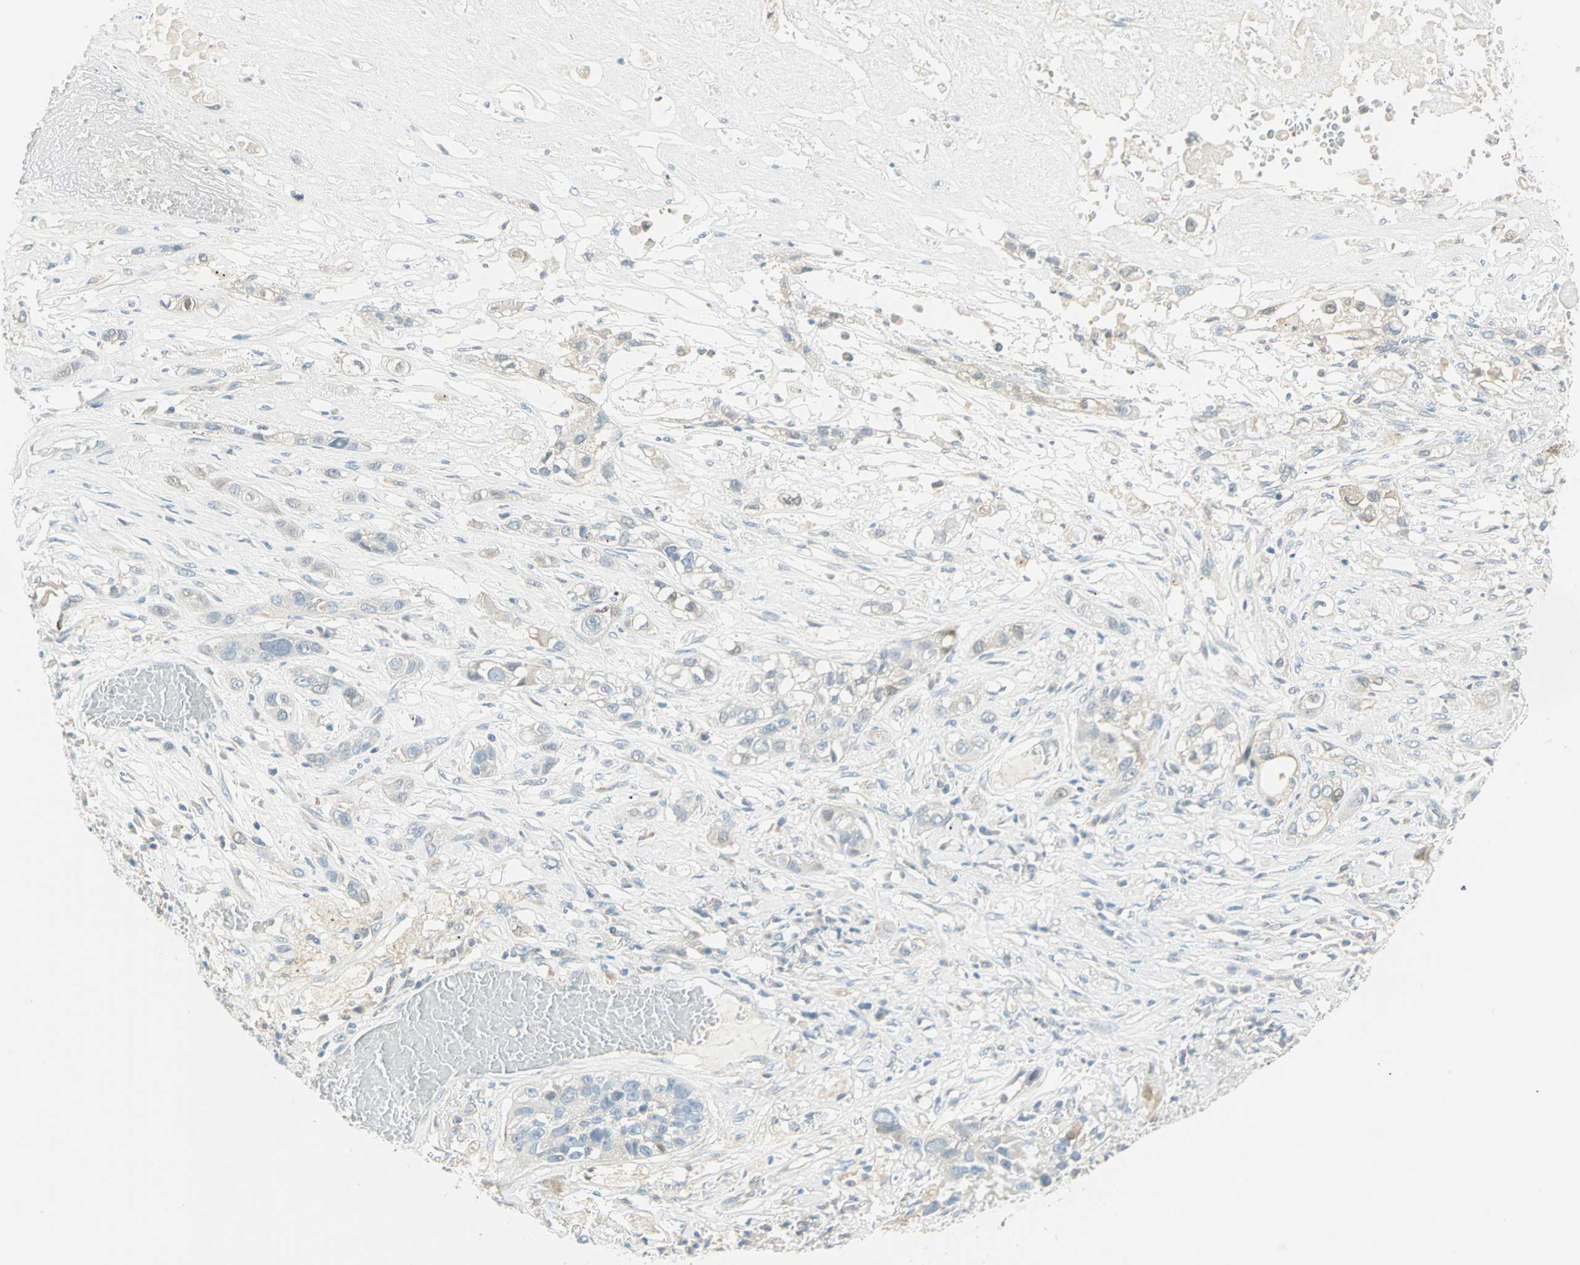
{"staining": {"intensity": "weak", "quantity": "25%-75%", "location": "cytoplasmic/membranous,nuclear"}, "tissue": "lung cancer", "cell_type": "Tumor cells", "image_type": "cancer", "snomed": [{"axis": "morphology", "description": "Squamous cell carcinoma, NOS"}, {"axis": "topography", "description": "Lung"}], "caption": "An image of human lung cancer stained for a protein reveals weak cytoplasmic/membranous and nuclear brown staining in tumor cells.", "gene": "S100A1", "patient": {"sex": "male", "age": 71}}